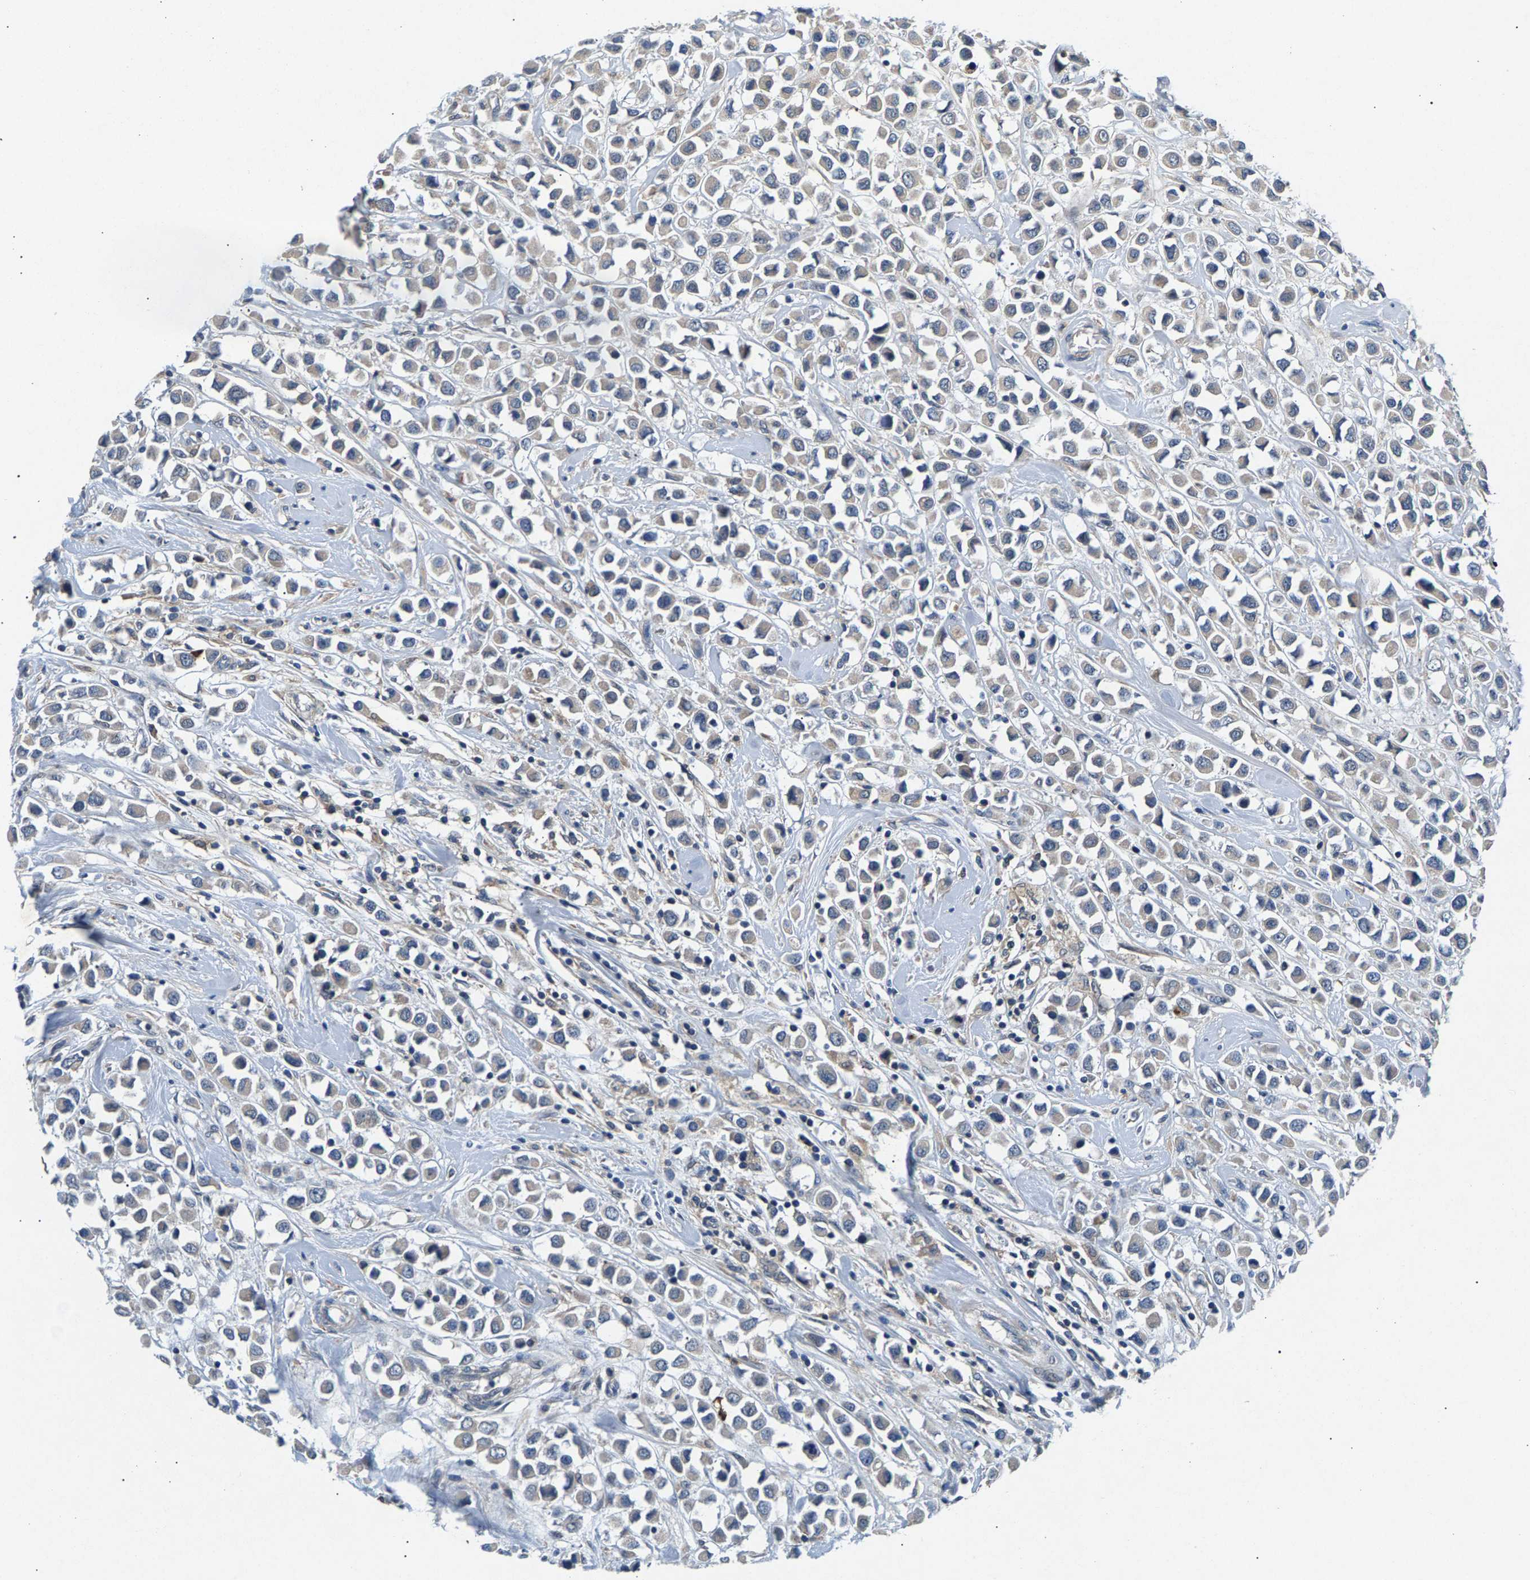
{"staining": {"intensity": "weak", "quantity": "25%-75%", "location": "cytoplasmic/membranous"}, "tissue": "breast cancer", "cell_type": "Tumor cells", "image_type": "cancer", "snomed": [{"axis": "morphology", "description": "Duct carcinoma"}, {"axis": "topography", "description": "Breast"}], "caption": "This image reveals immunohistochemistry staining of human infiltrating ductal carcinoma (breast), with low weak cytoplasmic/membranous expression in about 25%-75% of tumor cells.", "gene": "NT5C", "patient": {"sex": "female", "age": 61}}